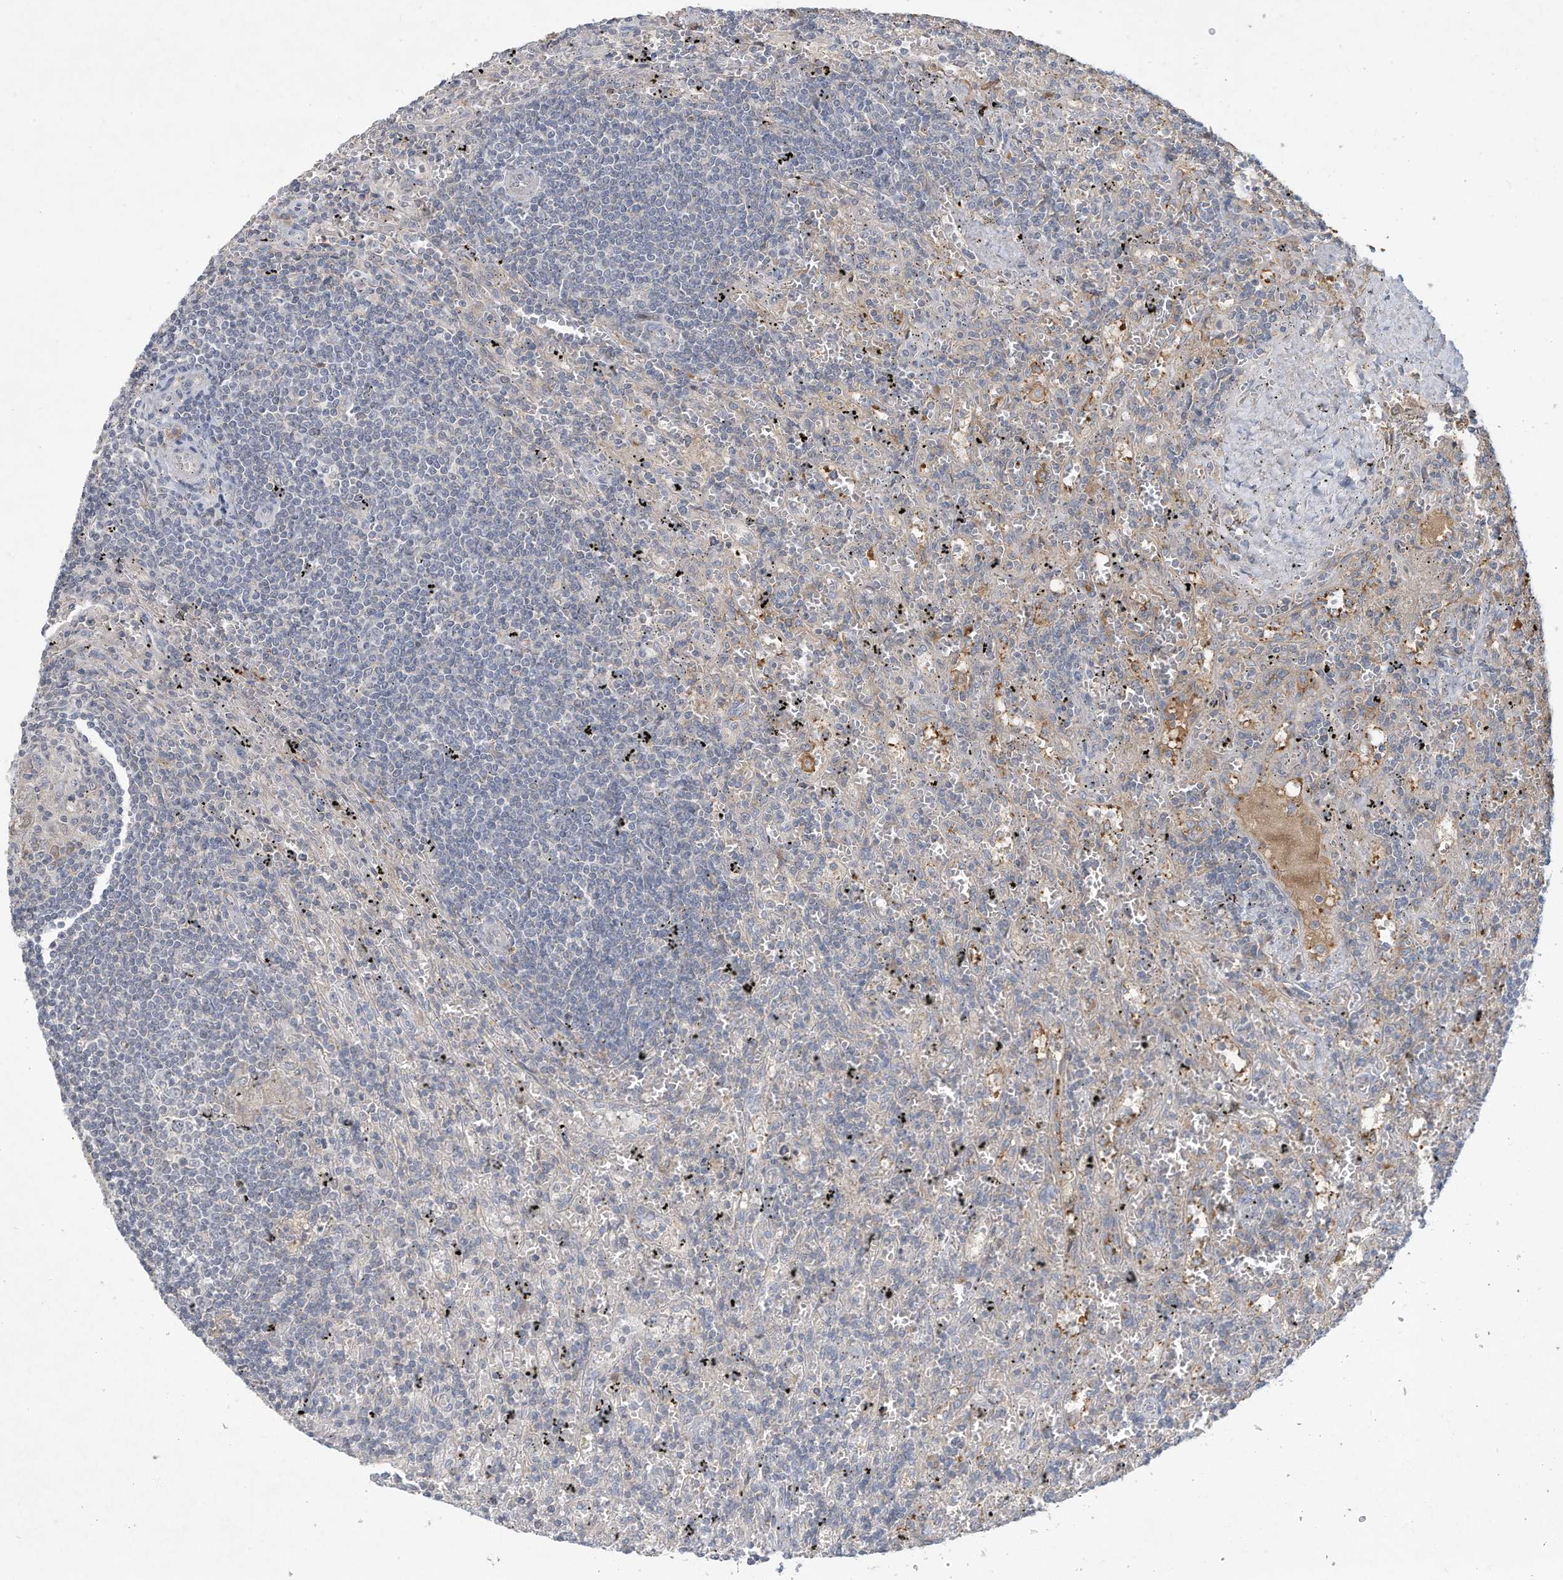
{"staining": {"intensity": "negative", "quantity": "none", "location": "none"}, "tissue": "lymphoma", "cell_type": "Tumor cells", "image_type": "cancer", "snomed": [{"axis": "morphology", "description": "Malignant lymphoma, non-Hodgkin's type, Low grade"}, {"axis": "topography", "description": "Spleen"}], "caption": "High power microscopy photomicrograph of an immunohistochemistry (IHC) image of malignant lymphoma, non-Hodgkin's type (low-grade), revealing no significant staining in tumor cells. (DAB IHC, high magnification).", "gene": "HAS3", "patient": {"sex": "male", "age": 76}}